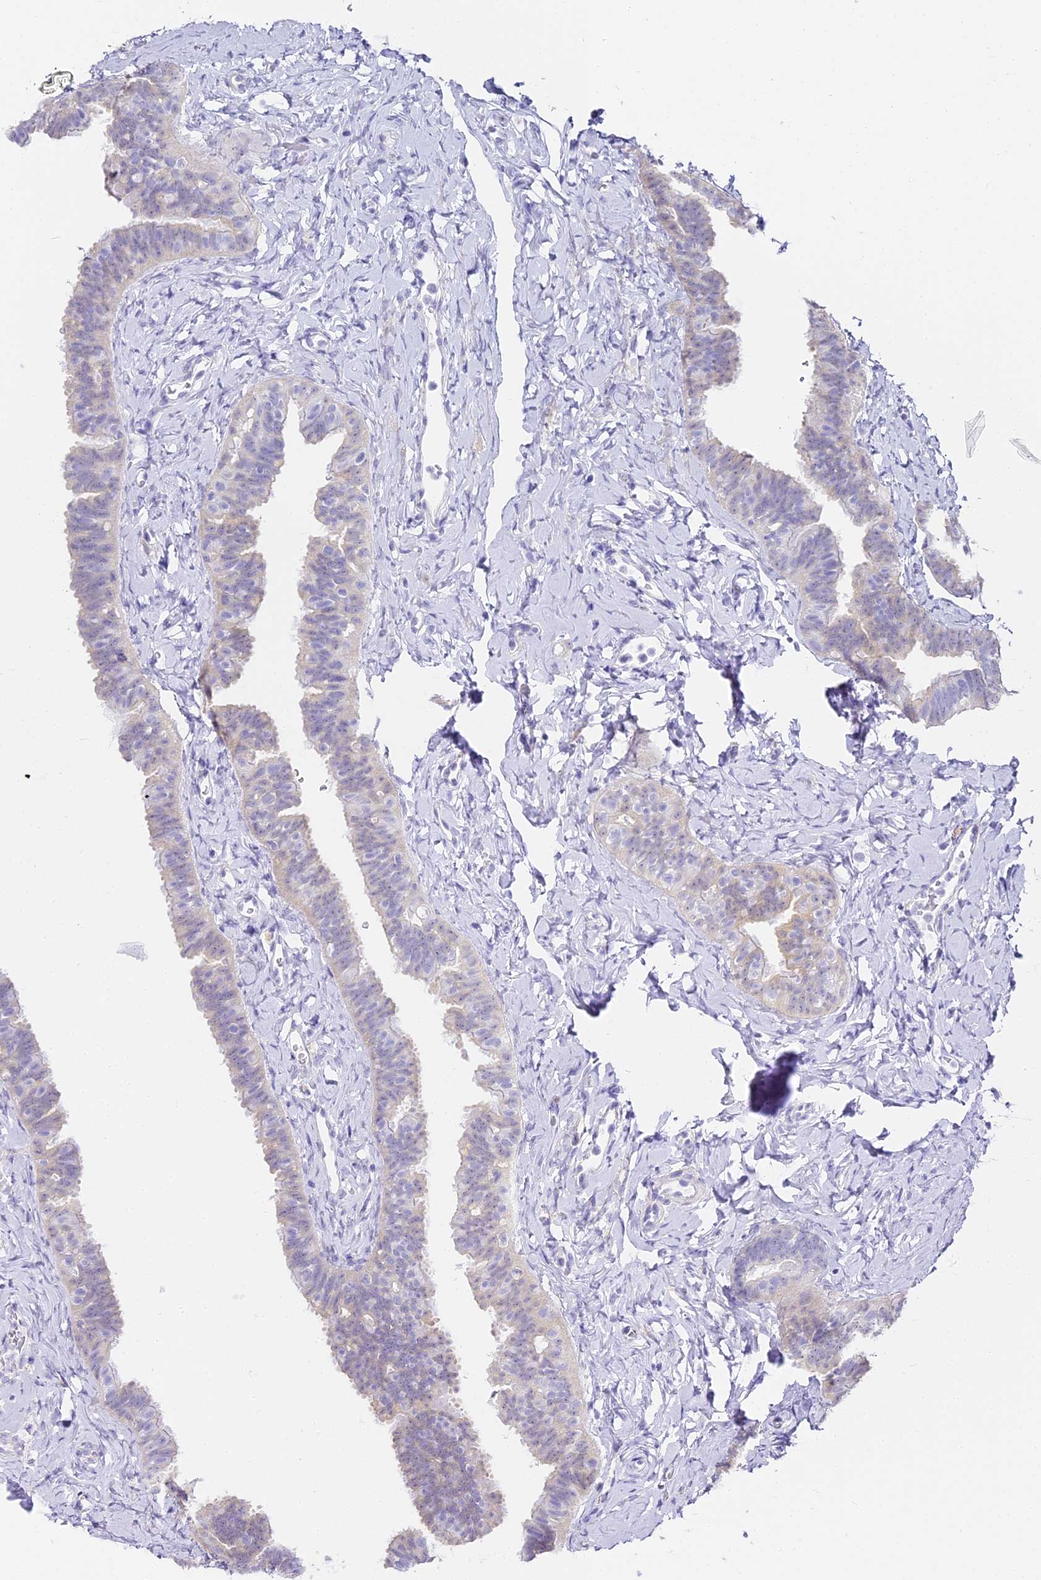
{"staining": {"intensity": "negative", "quantity": "none", "location": "none"}, "tissue": "fallopian tube", "cell_type": "Glandular cells", "image_type": "normal", "snomed": [{"axis": "morphology", "description": "Normal tissue, NOS"}, {"axis": "topography", "description": "Fallopian tube"}], "caption": "This is an IHC micrograph of benign fallopian tube. There is no positivity in glandular cells.", "gene": "ABHD14A", "patient": {"sex": "female", "age": 65}}